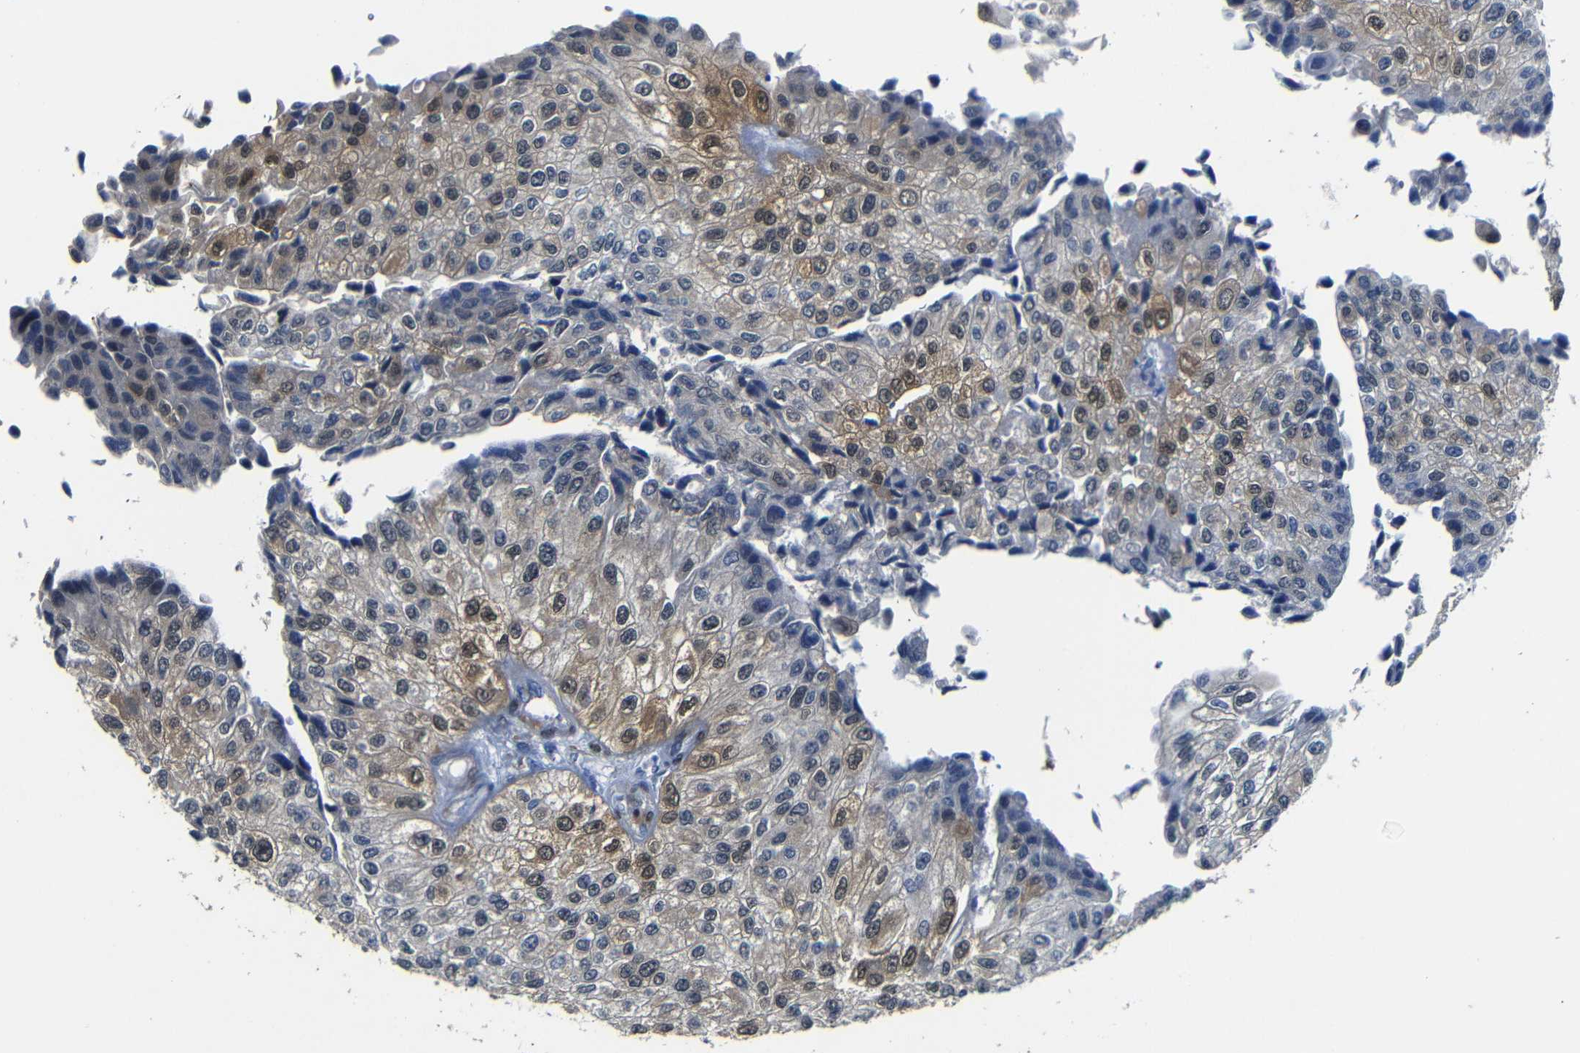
{"staining": {"intensity": "moderate", "quantity": "<25%", "location": "cytoplasmic/membranous,nuclear"}, "tissue": "urothelial cancer", "cell_type": "Tumor cells", "image_type": "cancer", "snomed": [{"axis": "morphology", "description": "Urothelial carcinoma, High grade"}, {"axis": "topography", "description": "Kidney"}, {"axis": "topography", "description": "Urinary bladder"}], "caption": "Protein expression analysis of urothelial cancer displays moderate cytoplasmic/membranous and nuclear expression in about <25% of tumor cells.", "gene": "YAP1", "patient": {"sex": "male", "age": 77}}